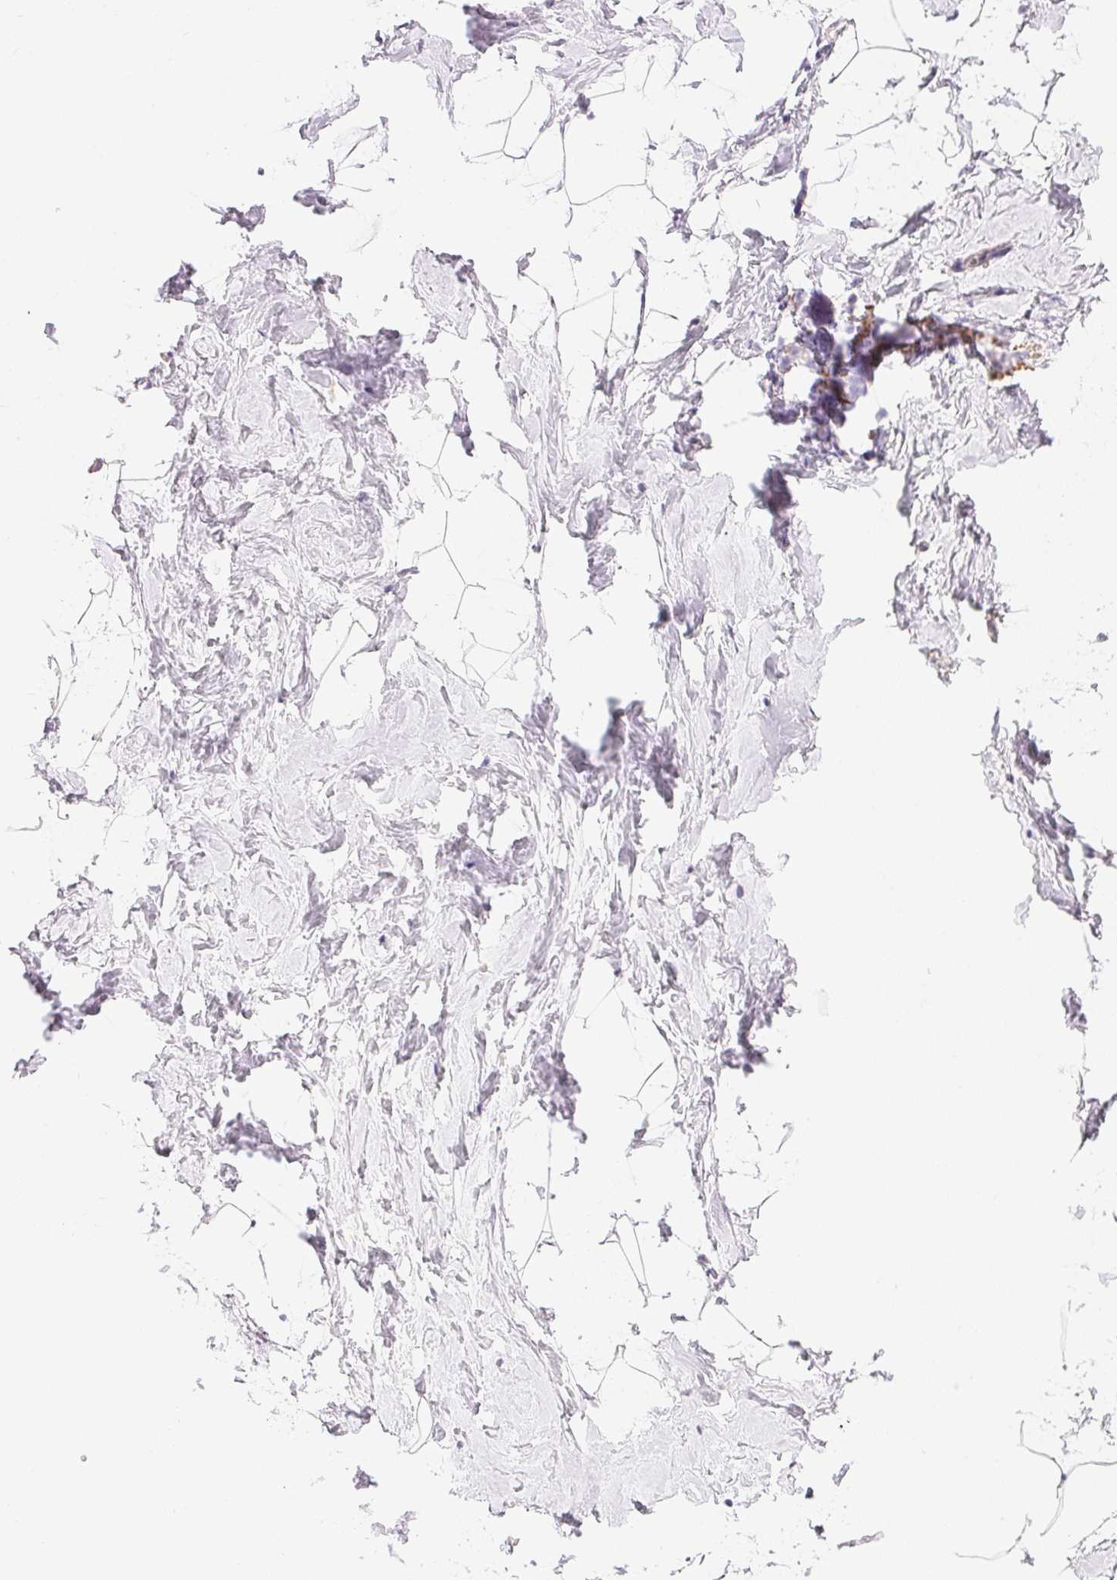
{"staining": {"intensity": "negative", "quantity": "none", "location": "none"}, "tissue": "breast", "cell_type": "Adipocytes", "image_type": "normal", "snomed": [{"axis": "morphology", "description": "Normal tissue, NOS"}, {"axis": "topography", "description": "Breast"}], "caption": "A high-resolution micrograph shows immunohistochemistry (IHC) staining of unremarkable breast, which reveals no significant expression in adipocytes. (Stains: DAB (3,3'-diaminobenzidine) IHC with hematoxylin counter stain, Microscopy: brightfield microscopy at high magnification).", "gene": "KCNE2", "patient": {"sex": "female", "age": 32}}